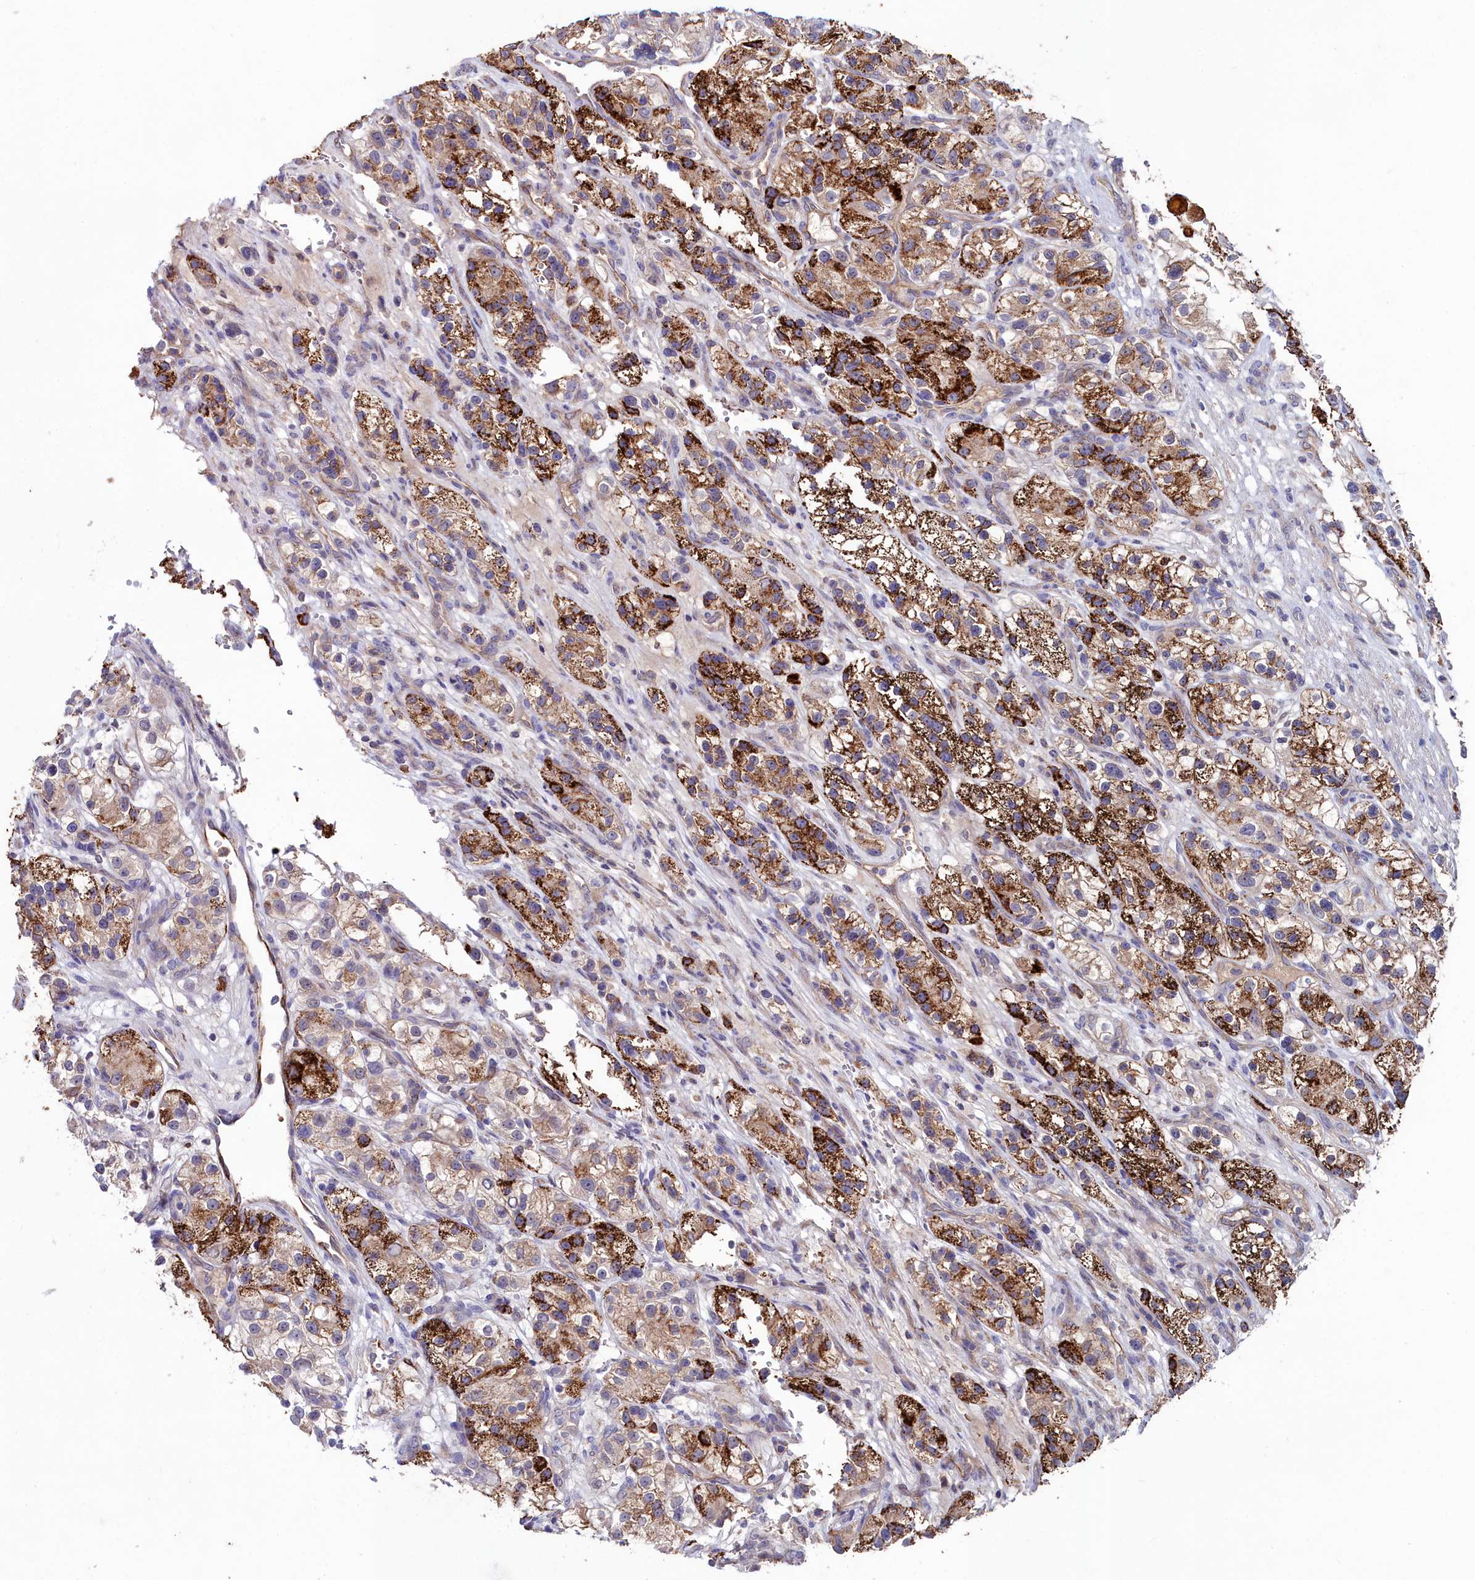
{"staining": {"intensity": "strong", "quantity": ">75%", "location": "cytoplasmic/membranous"}, "tissue": "renal cancer", "cell_type": "Tumor cells", "image_type": "cancer", "snomed": [{"axis": "morphology", "description": "Adenocarcinoma, NOS"}, {"axis": "topography", "description": "Kidney"}], "caption": "A high amount of strong cytoplasmic/membranous expression is present in approximately >75% of tumor cells in renal adenocarcinoma tissue.", "gene": "AMBRA1", "patient": {"sex": "female", "age": 57}}